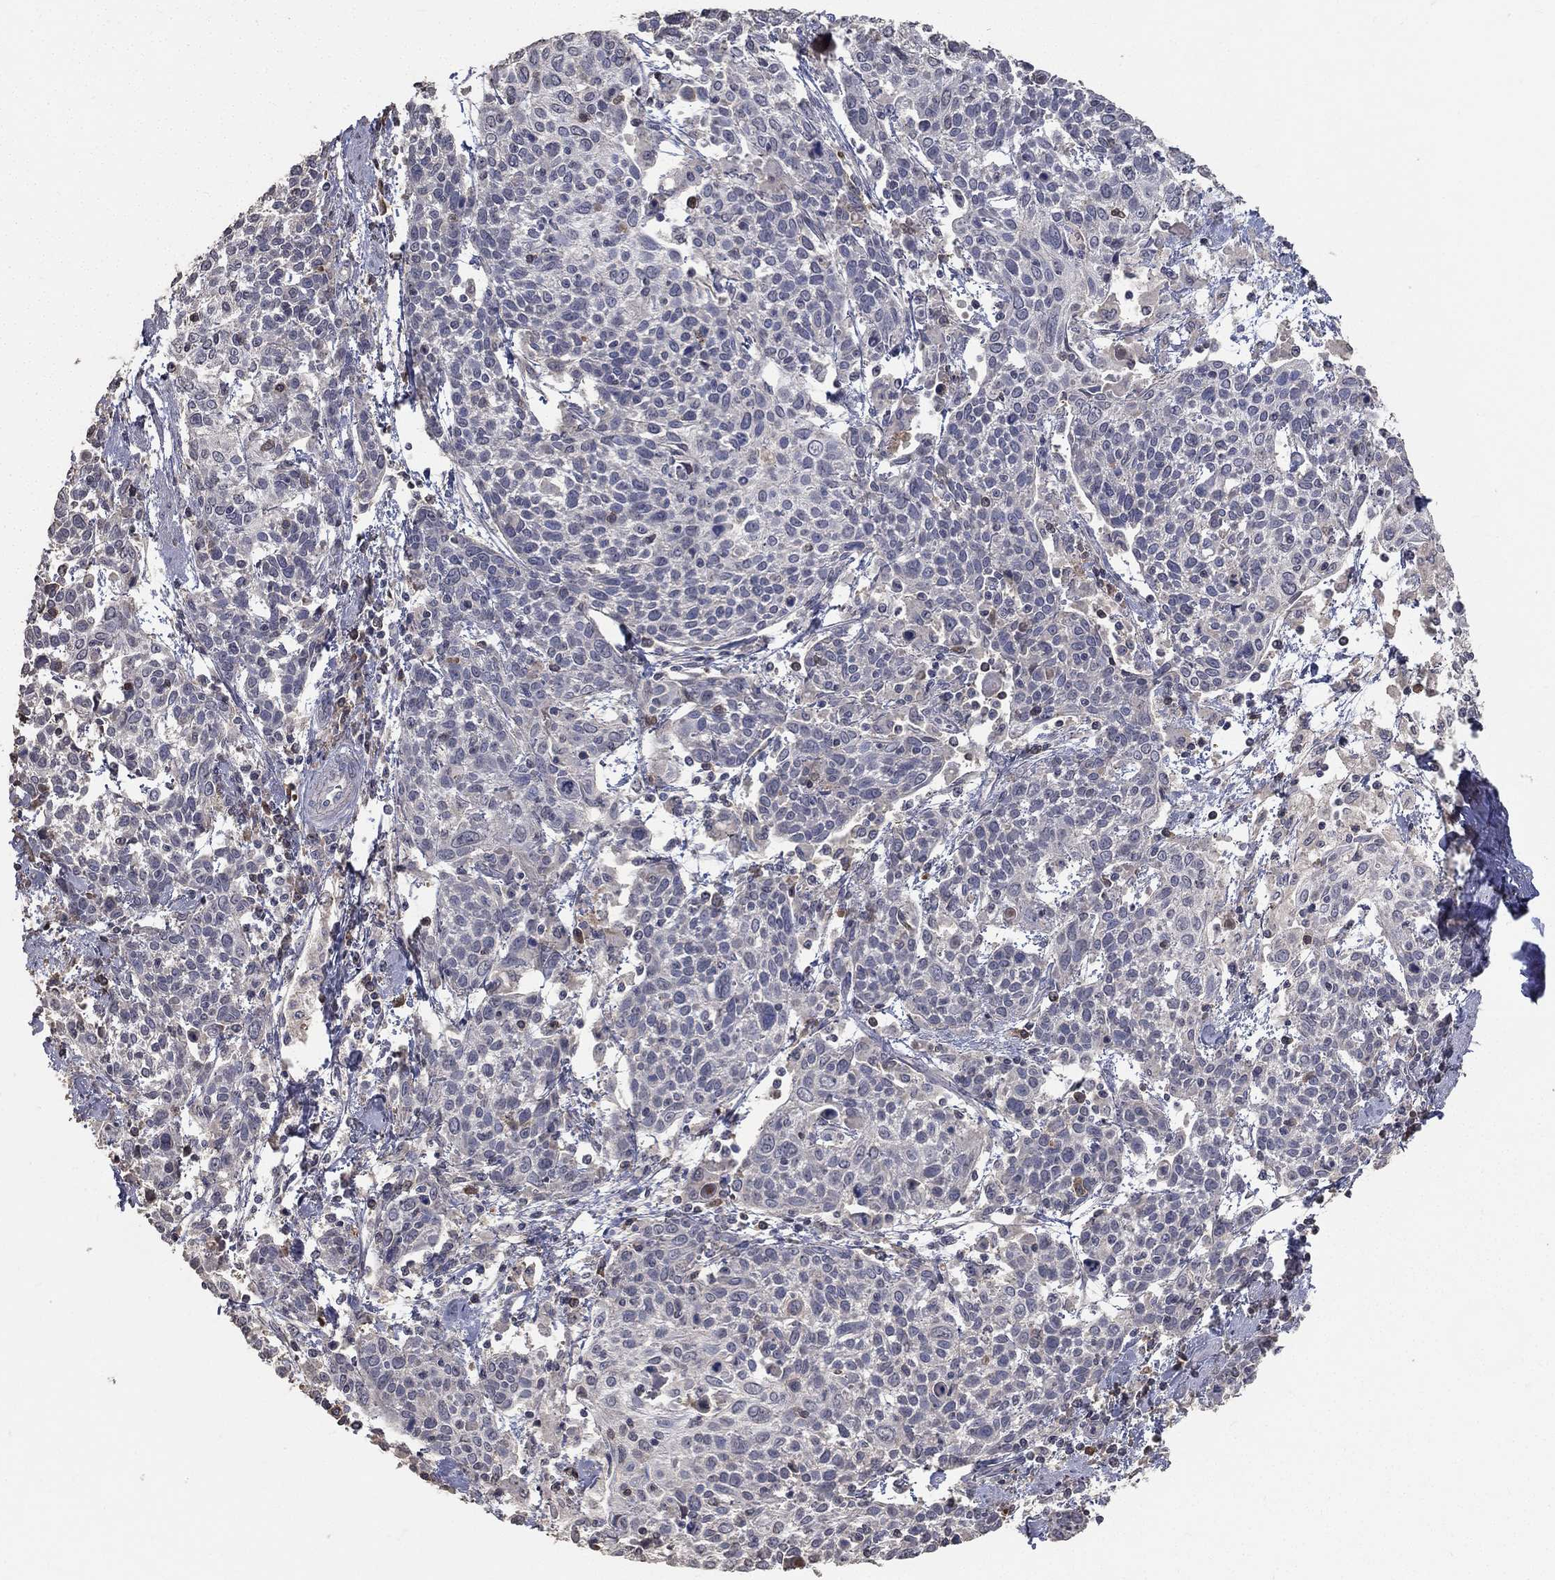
{"staining": {"intensity": "negative", "quantity": "none", "location": "none"}, "tissue": "cervical cancer", "cell_type": "Tumor cells", "image_type": "cancer", "snomed": [{"axis": "morphology", "description": "Squamous cell carcinoma, NOS"}, {"axis": "topography", "description": "Cervix"}], "caption": "Tumor cells are negative for brown protein staining in cervical squamous cell carcinoma.", "gene": "SNAP25", "patient": {"sex": "female", "age": 61}}